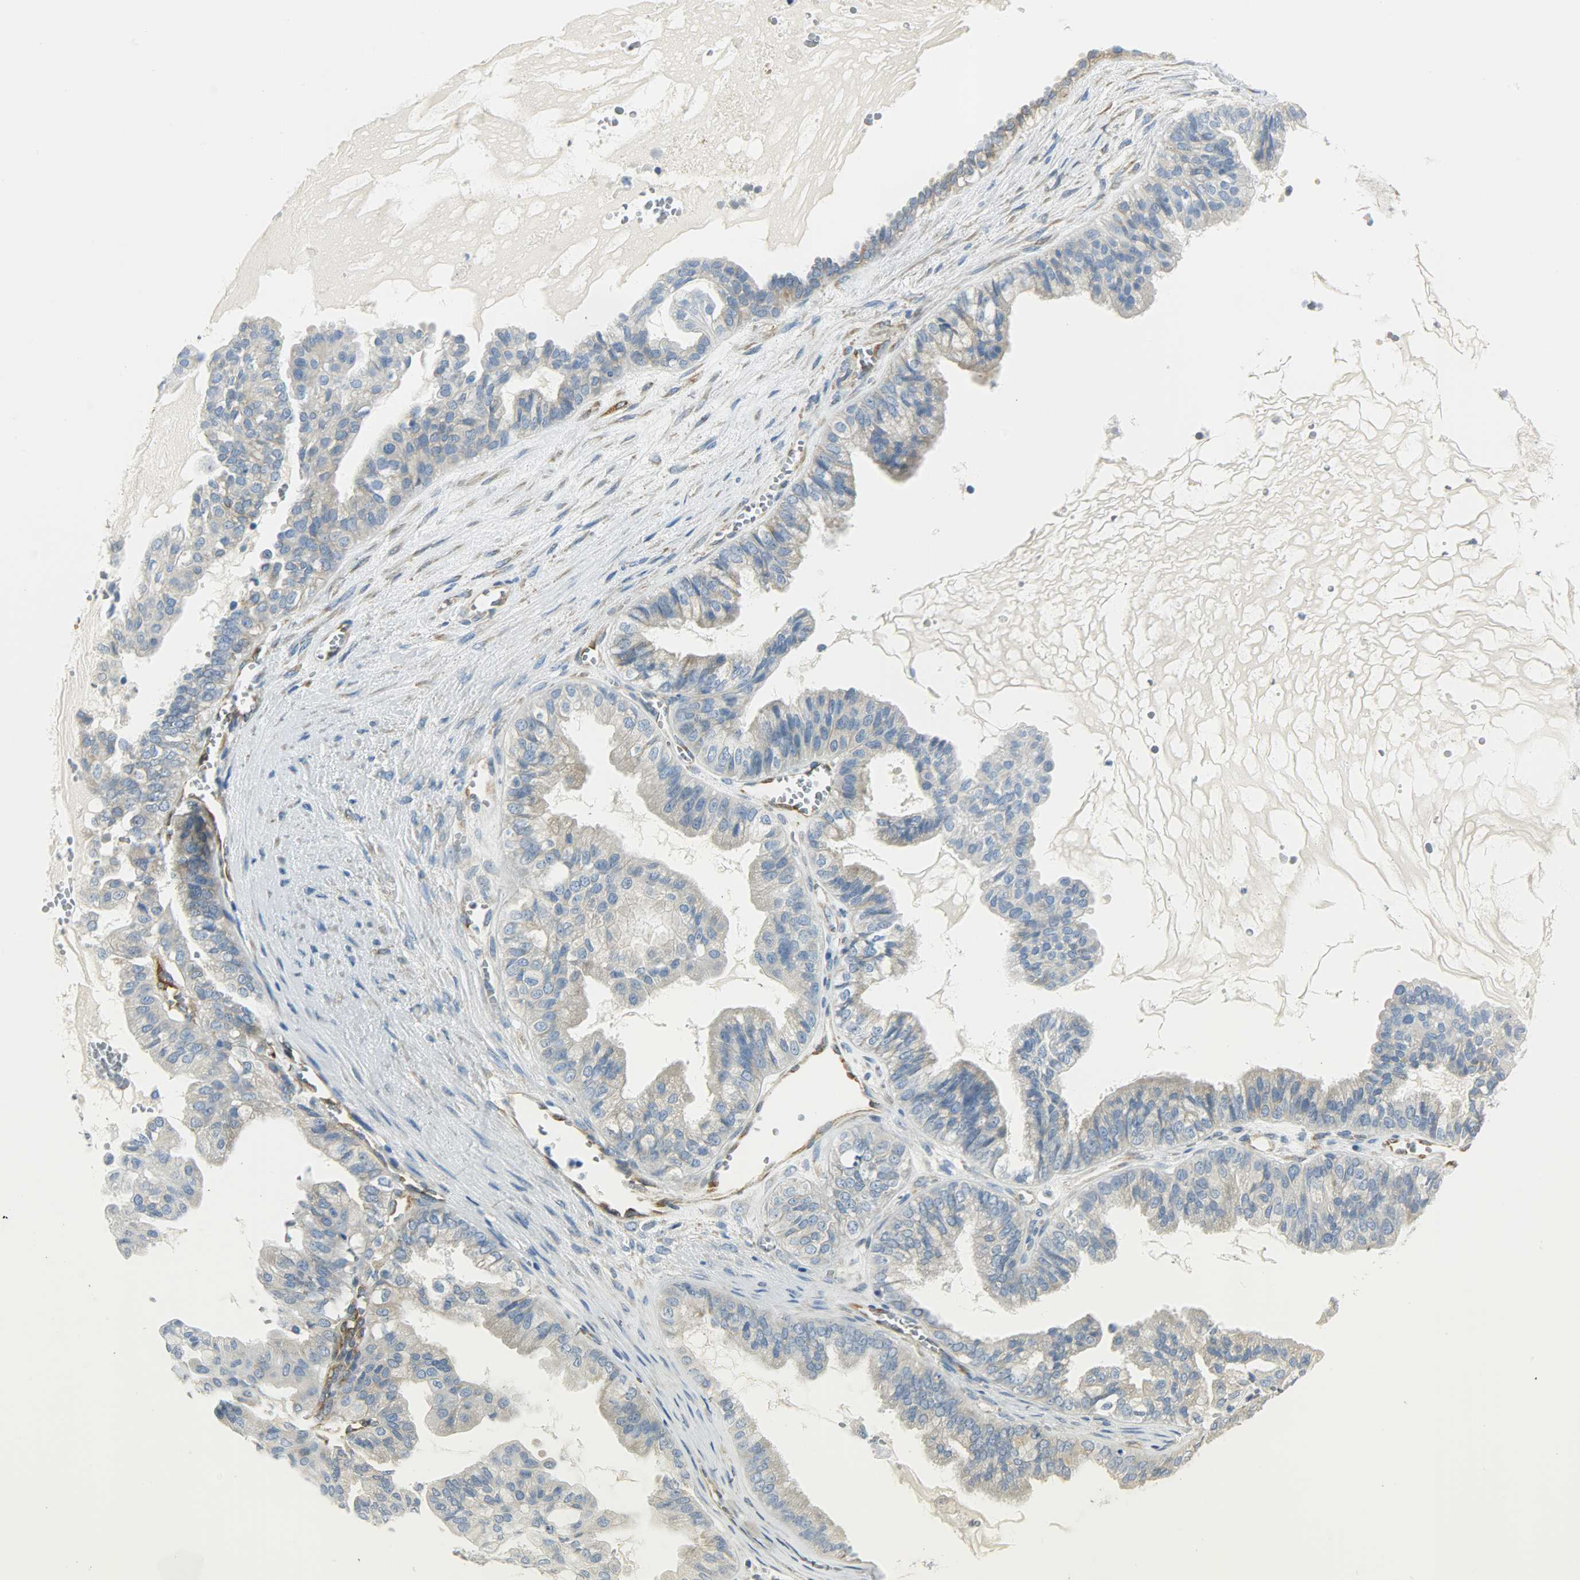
{"staining": {"intensity": "weak", "quantity": ">75%", "location": "cytoplasmic/membranous"}, "tissue": "ovarian cancer", "cell_type": "Tumor cells", "image_type": "cancer", "snomed": [{"axis": "morphology", "description": "Carcinoma, NOS"}, {"axis": "morphology", "description": "Carcinoma, endometroid"}, {"axis": "topography", "description": "Ovary"}], "caption": "Immunohistochemistry (IHC) of ovarian cancer (endometroid carcinoma) shows low levels of weak cytoplasmic/membranous expression in about >75% of tumor cells.", "gene": "PKD2", "patient": {"sex": "female", "age": 50}}